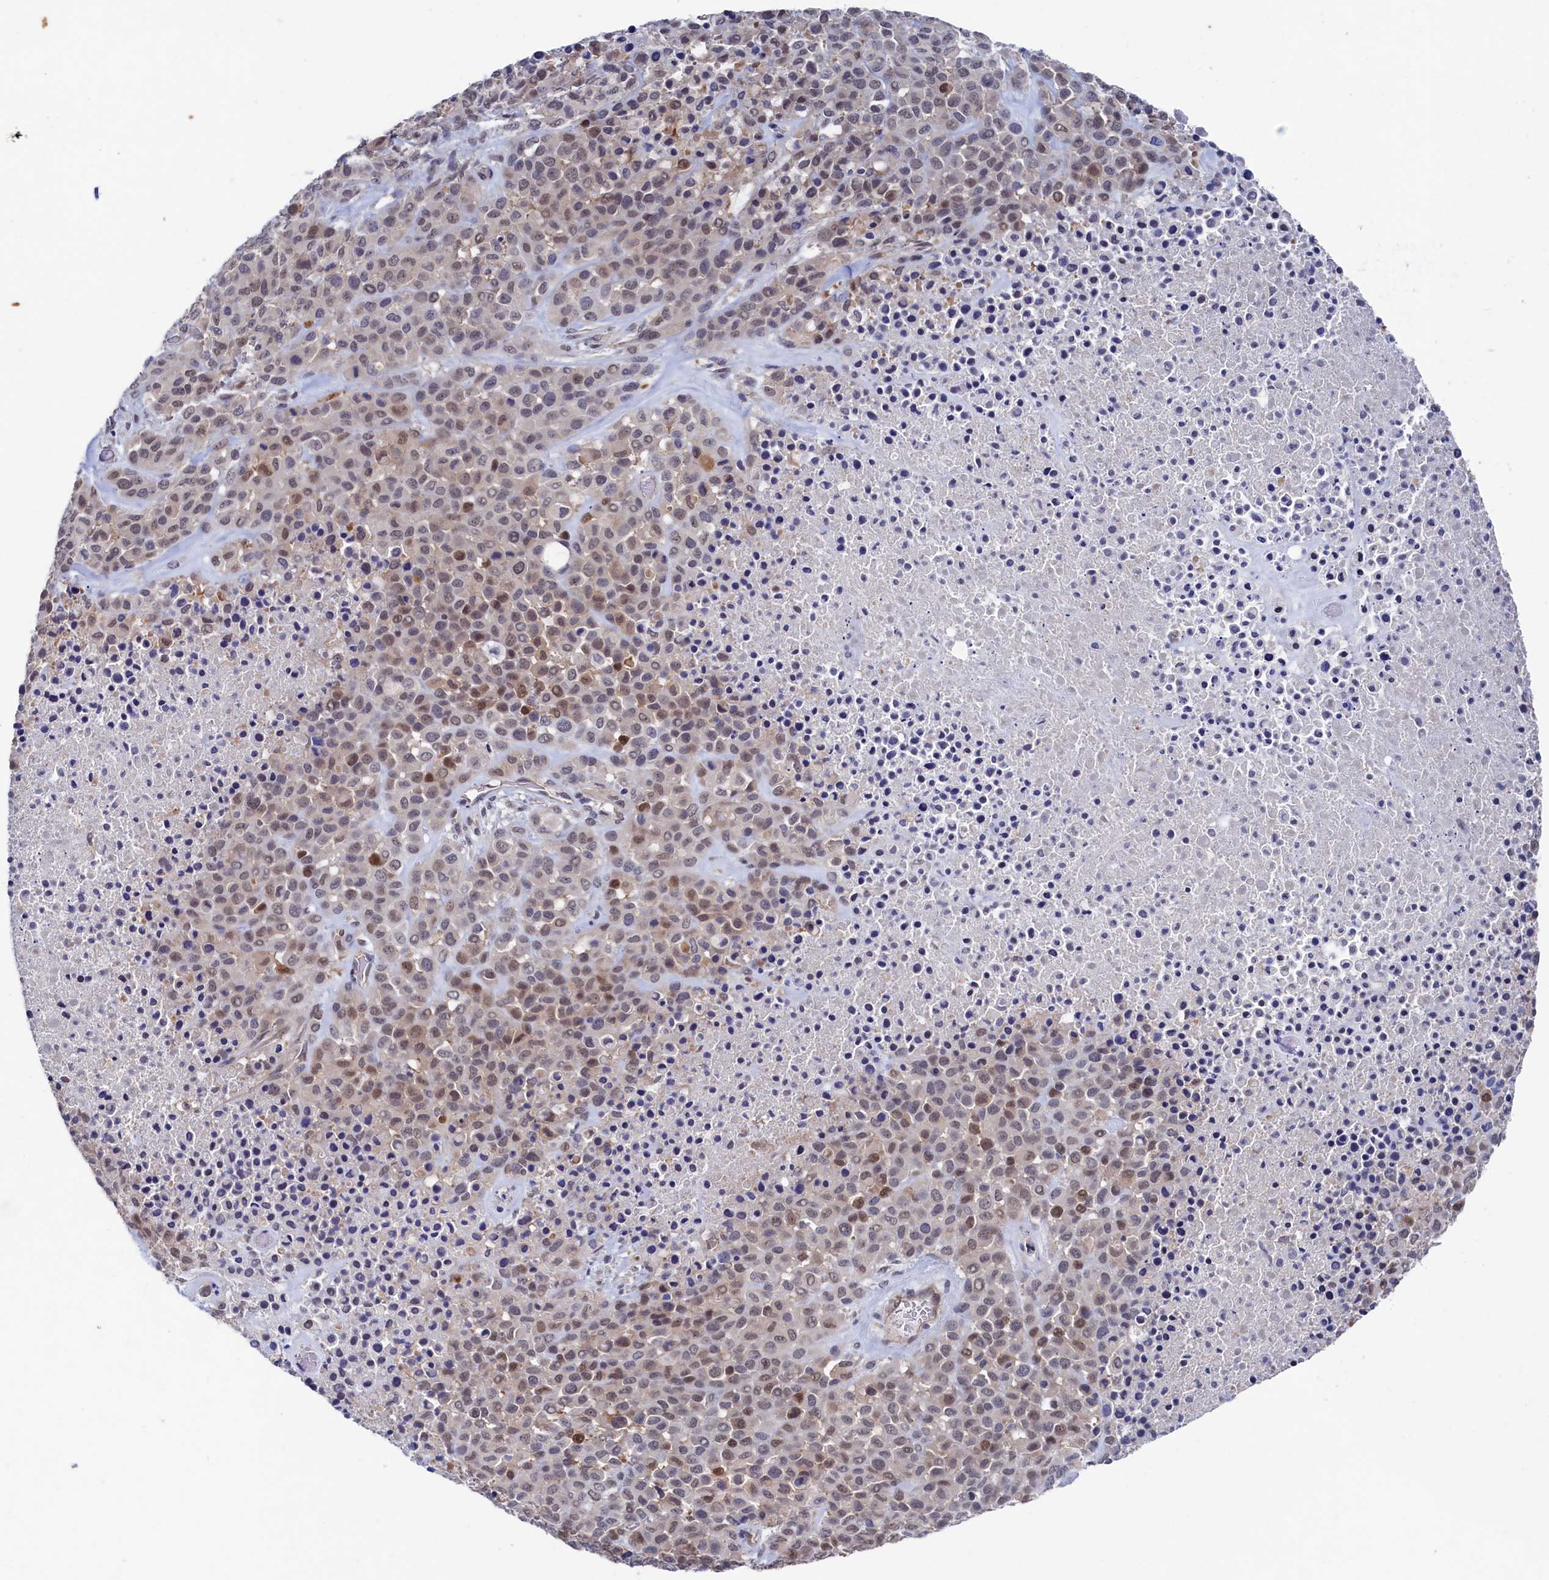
{"staining": {"intensity": "moderate", "quantity": ">75%", "location": "nuclear"}, "tissue": "melanoma", "cell_type": "Tumor cells", "image_type": "cancer", "snomed": [{"axis": "morphology", "description": "Malignant melanoma, Metastatic site"}, {"axis": "topography", "description": "Skin"}], "caption": "The immunohistochemical stain shows moderate nuclear expression in tumor cells of malignant melanoma (metastatic site) tissue. The staining is performed using DAB (3,3'-diaminobenzidine) brown chromogen to label protein expression. The nuclei are counter-stained blue using hematoxylin.", "gene": "RNH1", "patient": {"sex": "female", "age": 81}}